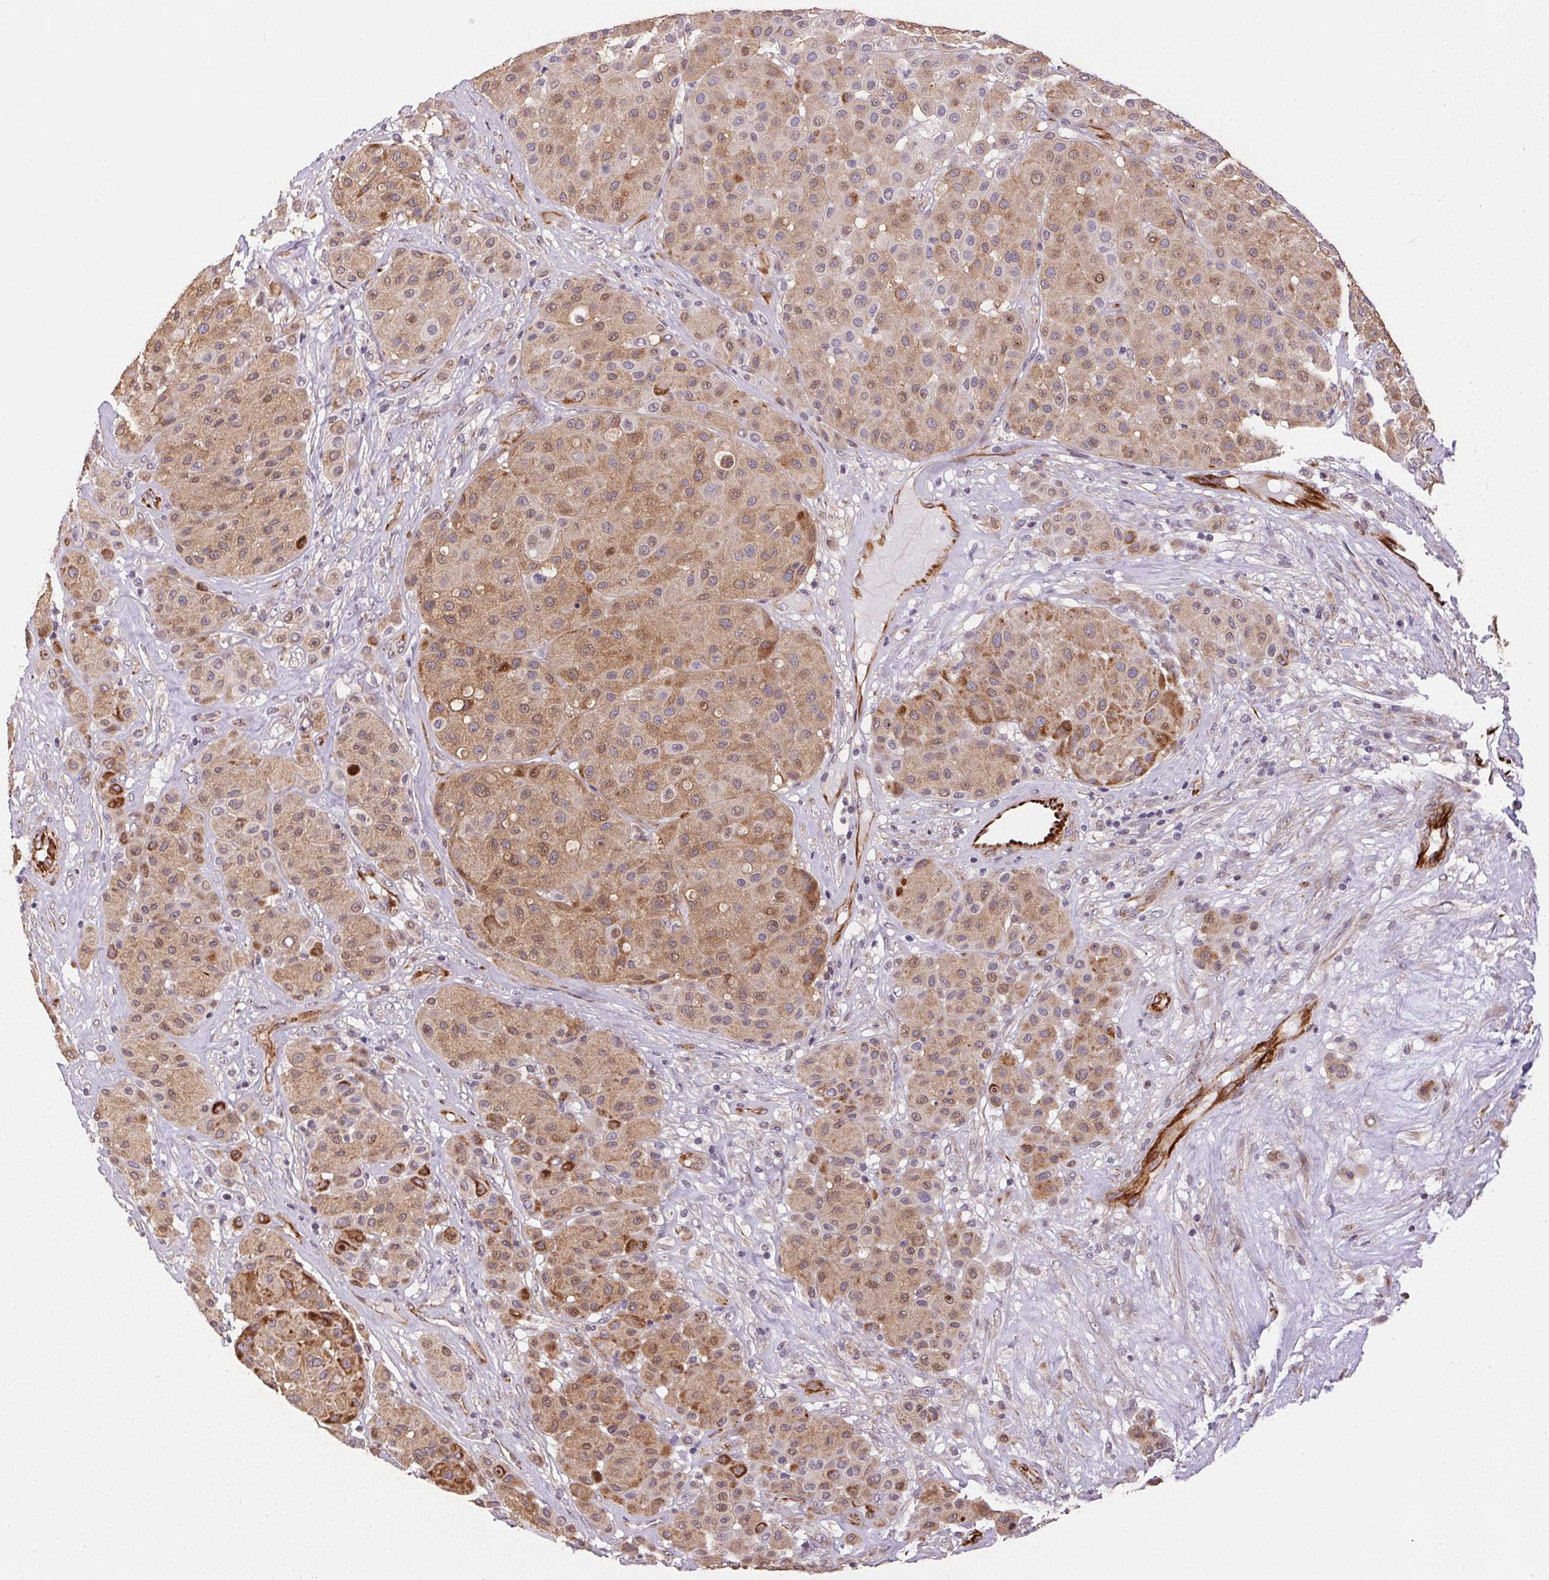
{"staining": {"intensity": "weak", "quantity": ">75%", "location": "cytoplasmic/membranous"}, "tissue": "melanoma", "cell_type": "Tumor cells", "image_type": "cancer", "snomed": [{"axis": "morphology", "description": "Malignant melanoma, Metastatic site"}, {"axis": "topography", "description": "Smooth muscle"}], "caption": "Malignant melanoma (metastatic site) stained with a protein marker exhibits weak staining in tumor cells.", "gene": "GYG2", "patient": {"sex": "male", "age": 41}}